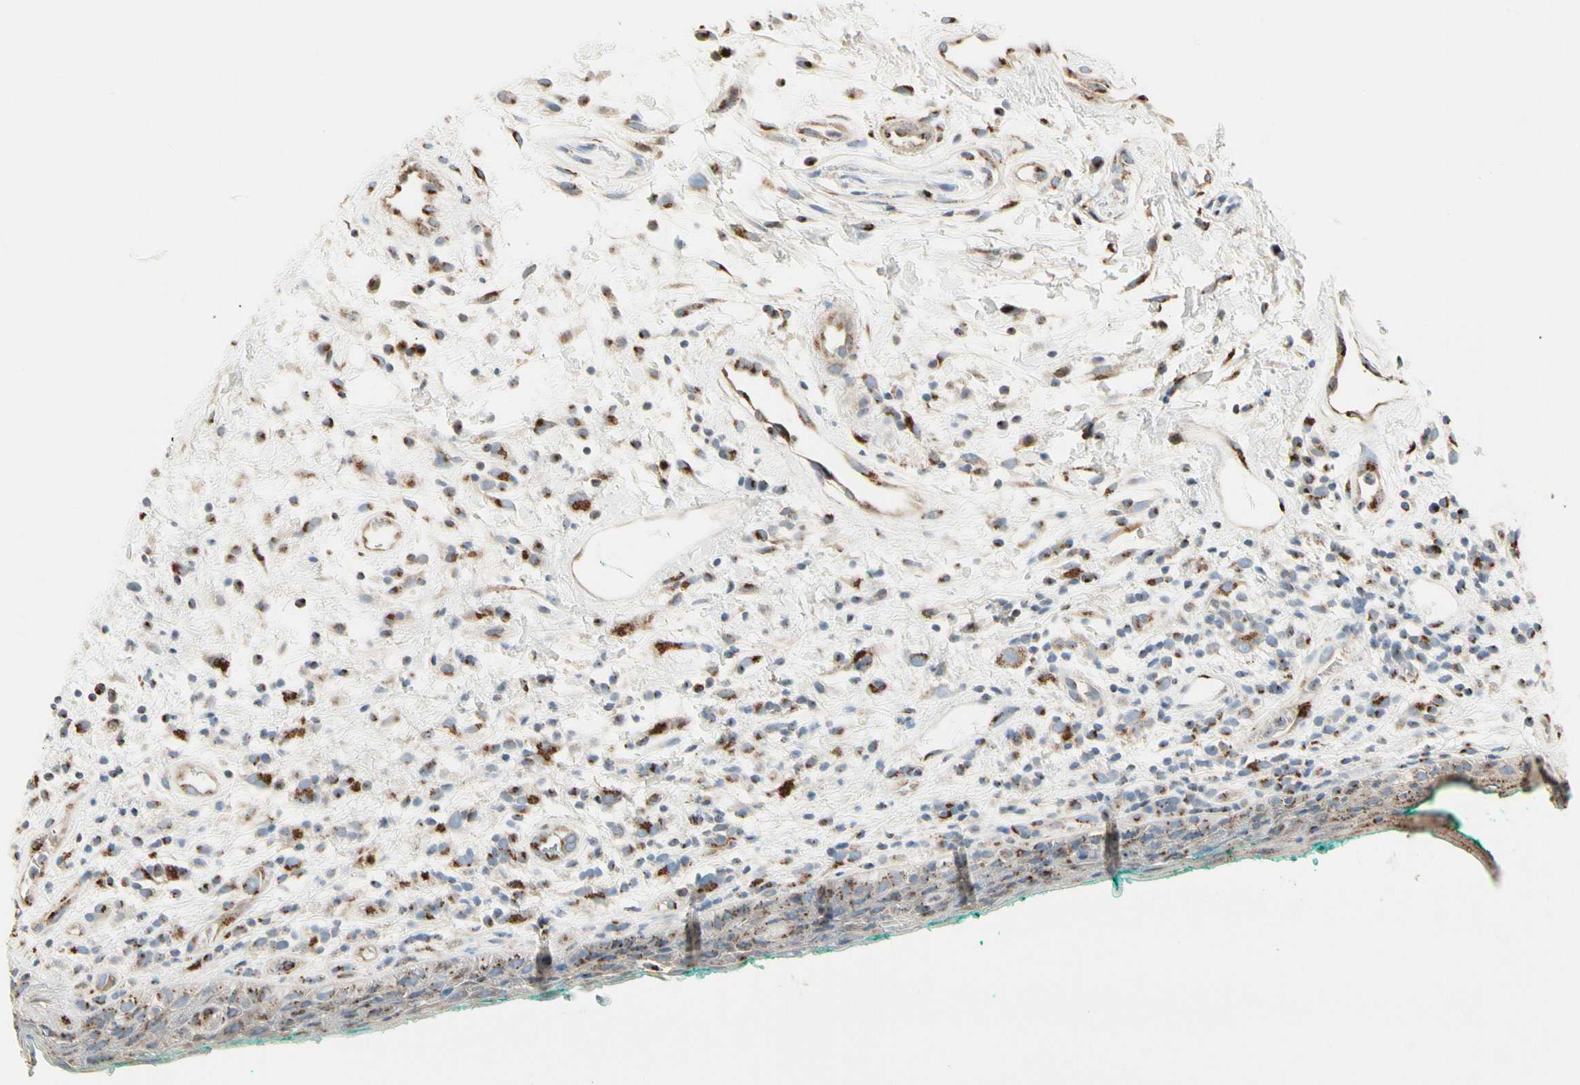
{"staining": {"intensity": "moderate", "quantity": "25%-75%", "location": "cytoplasmic/membranous"}, "tissue": "oral mucosa", "cell_type": "Squamous epithelial cells", "image_type": "normal", "snomed": [{"axis": "morphology", "description": "Normal tissue, NOS"}, {"axis": "topography", "description": "Skeletal muscle"}, {"axis": "topography", "description": "Oral tissue"}, {"axis": "topography", "description": "Peripheral nerve tissue"}], "caption": "A micrograph of human oral mucosa stained for a protein shows moderate cytoplasmic/membranous brown staining in squamous epithelial cells. Nuclei are stained in blue.", "gene": "NUCB2", "patient": {"sex": "female", "age": 84}}